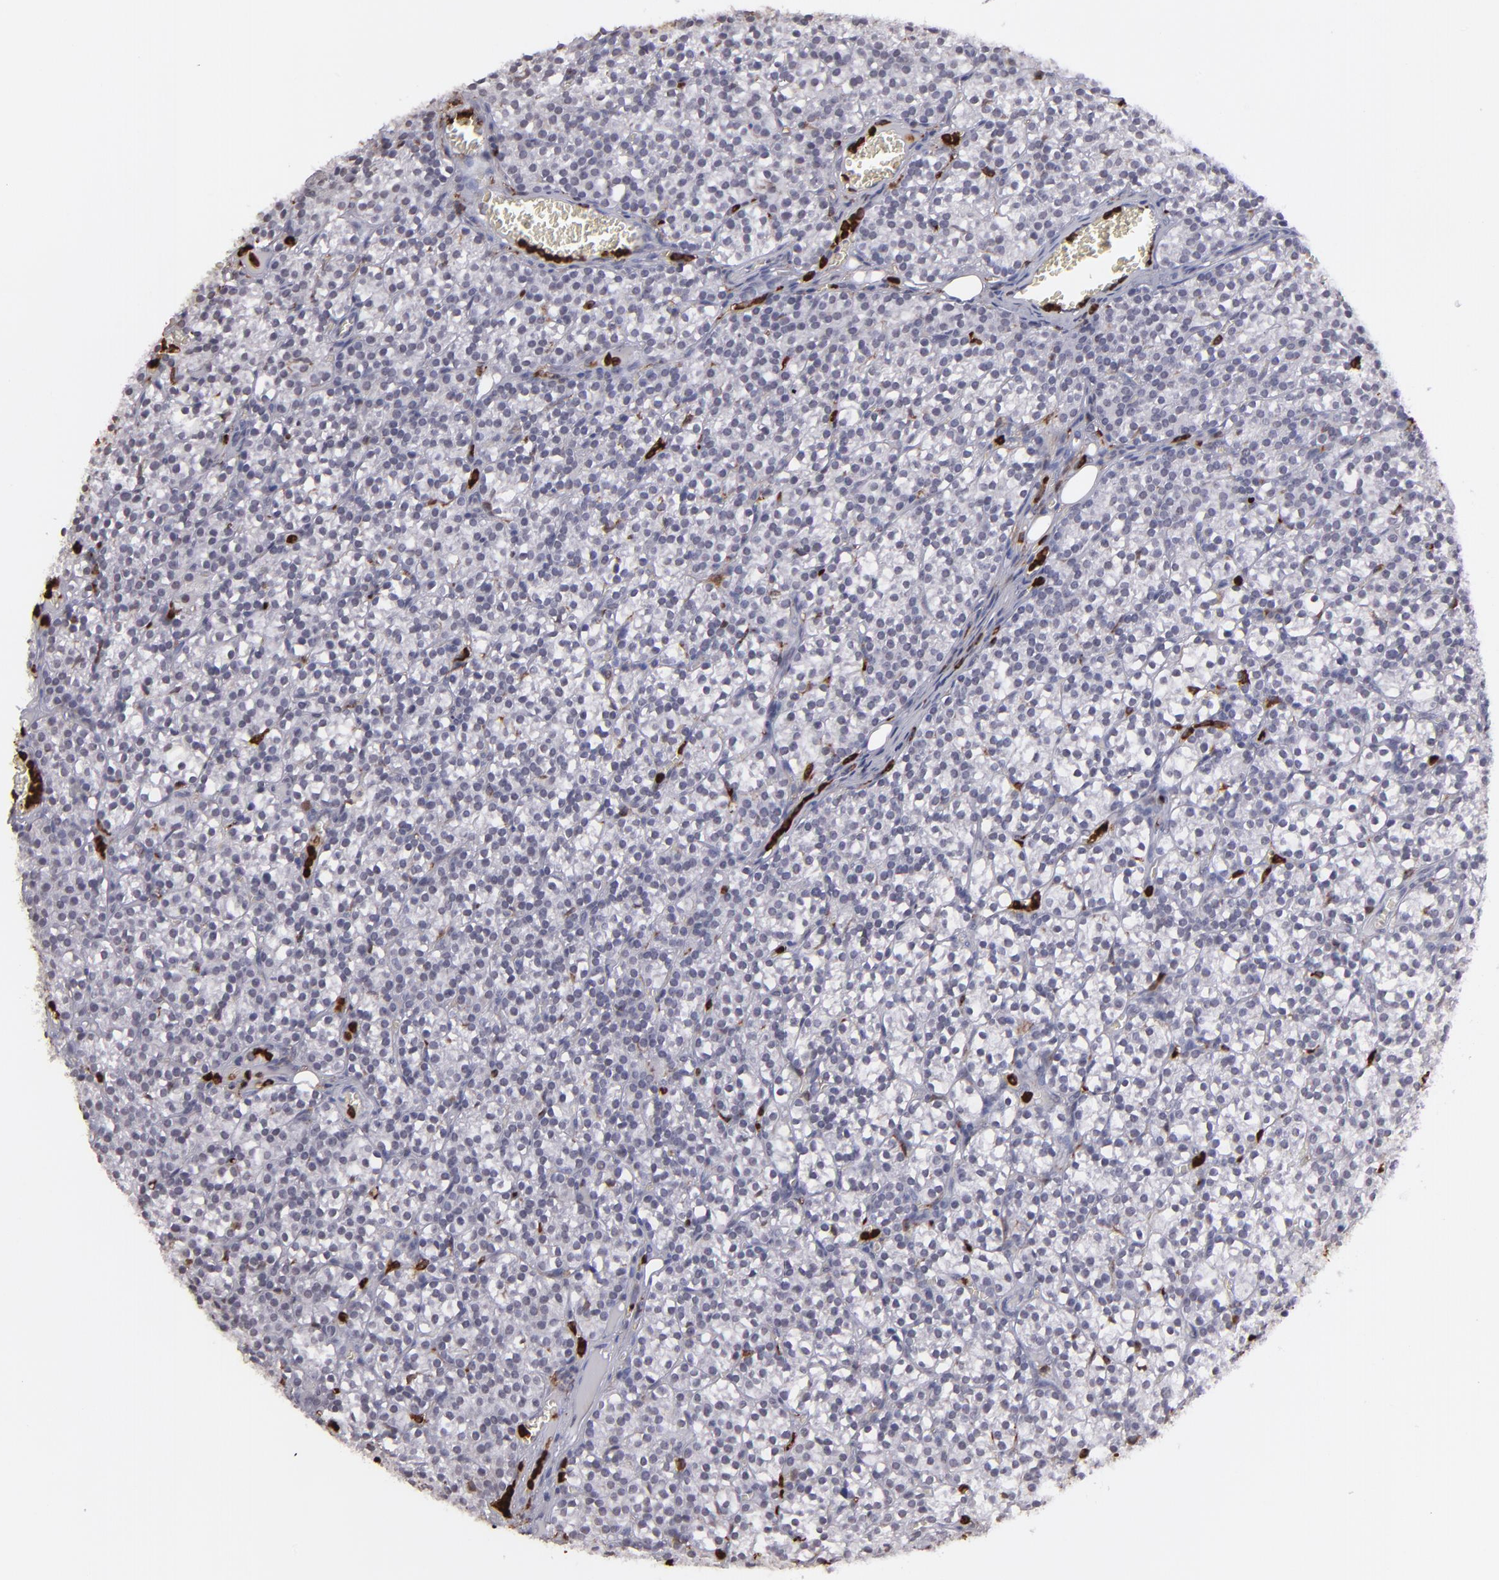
{"staining": {"intensity": "negative", "quantity": "none", "location": "none"}, "tissue": "parathyroid gland", "cell_type": "Glandular cells", "image_type": "normal", "snomed": [{"axis": "morphology", "description": "Normal tissue, NOS"}, {"axis": "topography", "description": "Parathyroid gland"}], "caption": "The photomicrograph exhibits no staining of glandular cells in benign parathyroid gland.", "gene": "NCF2", "patient": {"sex": "female", "age": 17}}